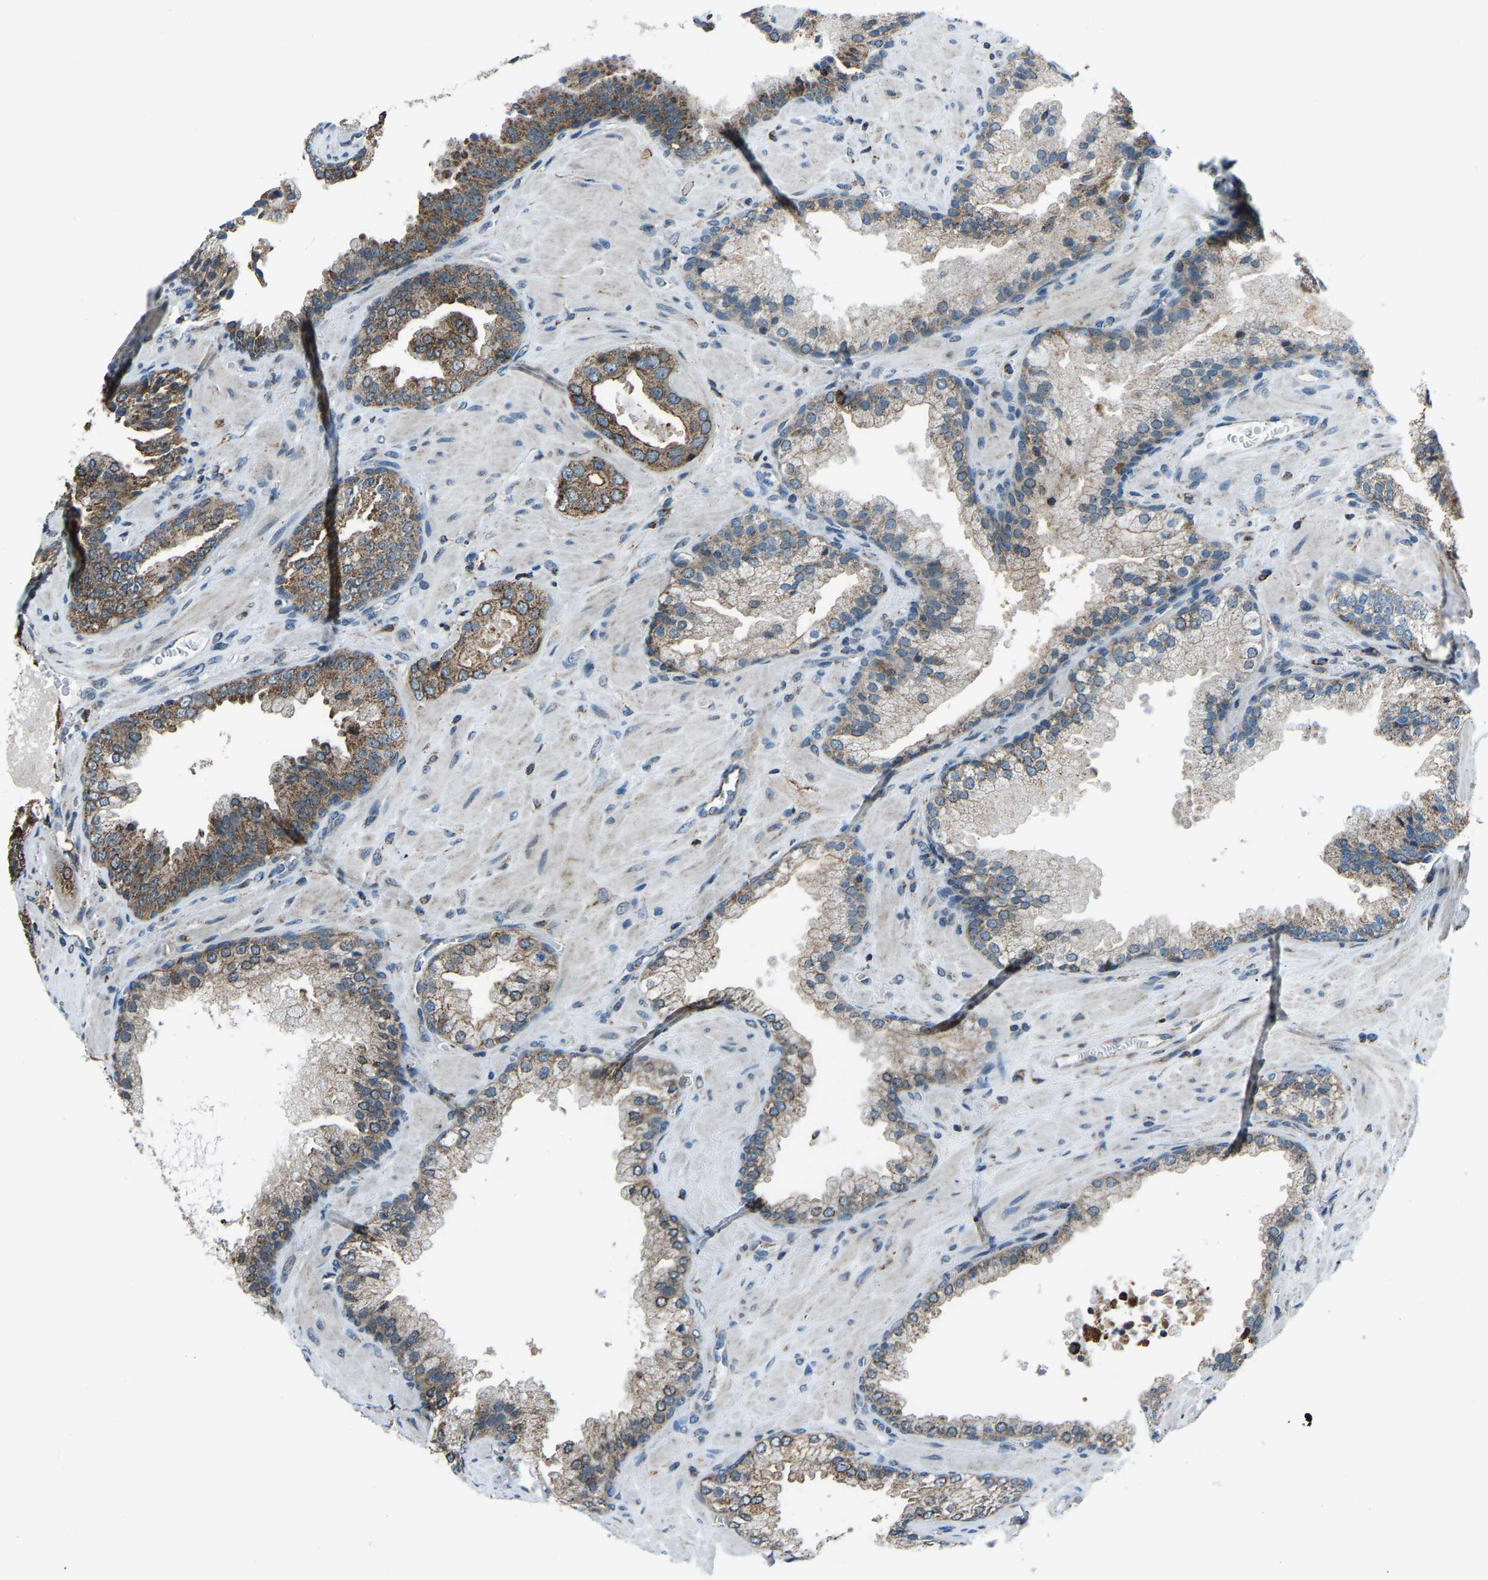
{"staining": {"intensity": "moderate", "quantity": "25%-75%", "location": "cytoplasmic/membranous"}, "tissue": "prostate cancer", "cell_type": "Tumor cells", "image_type": "cancer", "snomed": [{"axis": "morphology", "description": "Adenocarcinoma, Low grade"}, {"axis": "topography", "description": "Prostate"}], "caption": "There is medium levels of moderate cytoplasmic/membranous staining in tumor cells of prostate cancer (low-grade adenocarcinoma), as demonstrated by immunohistochemical staining (brown color).", "gene": "RBM33", "patient": {"sex": "male", "age": 71}}